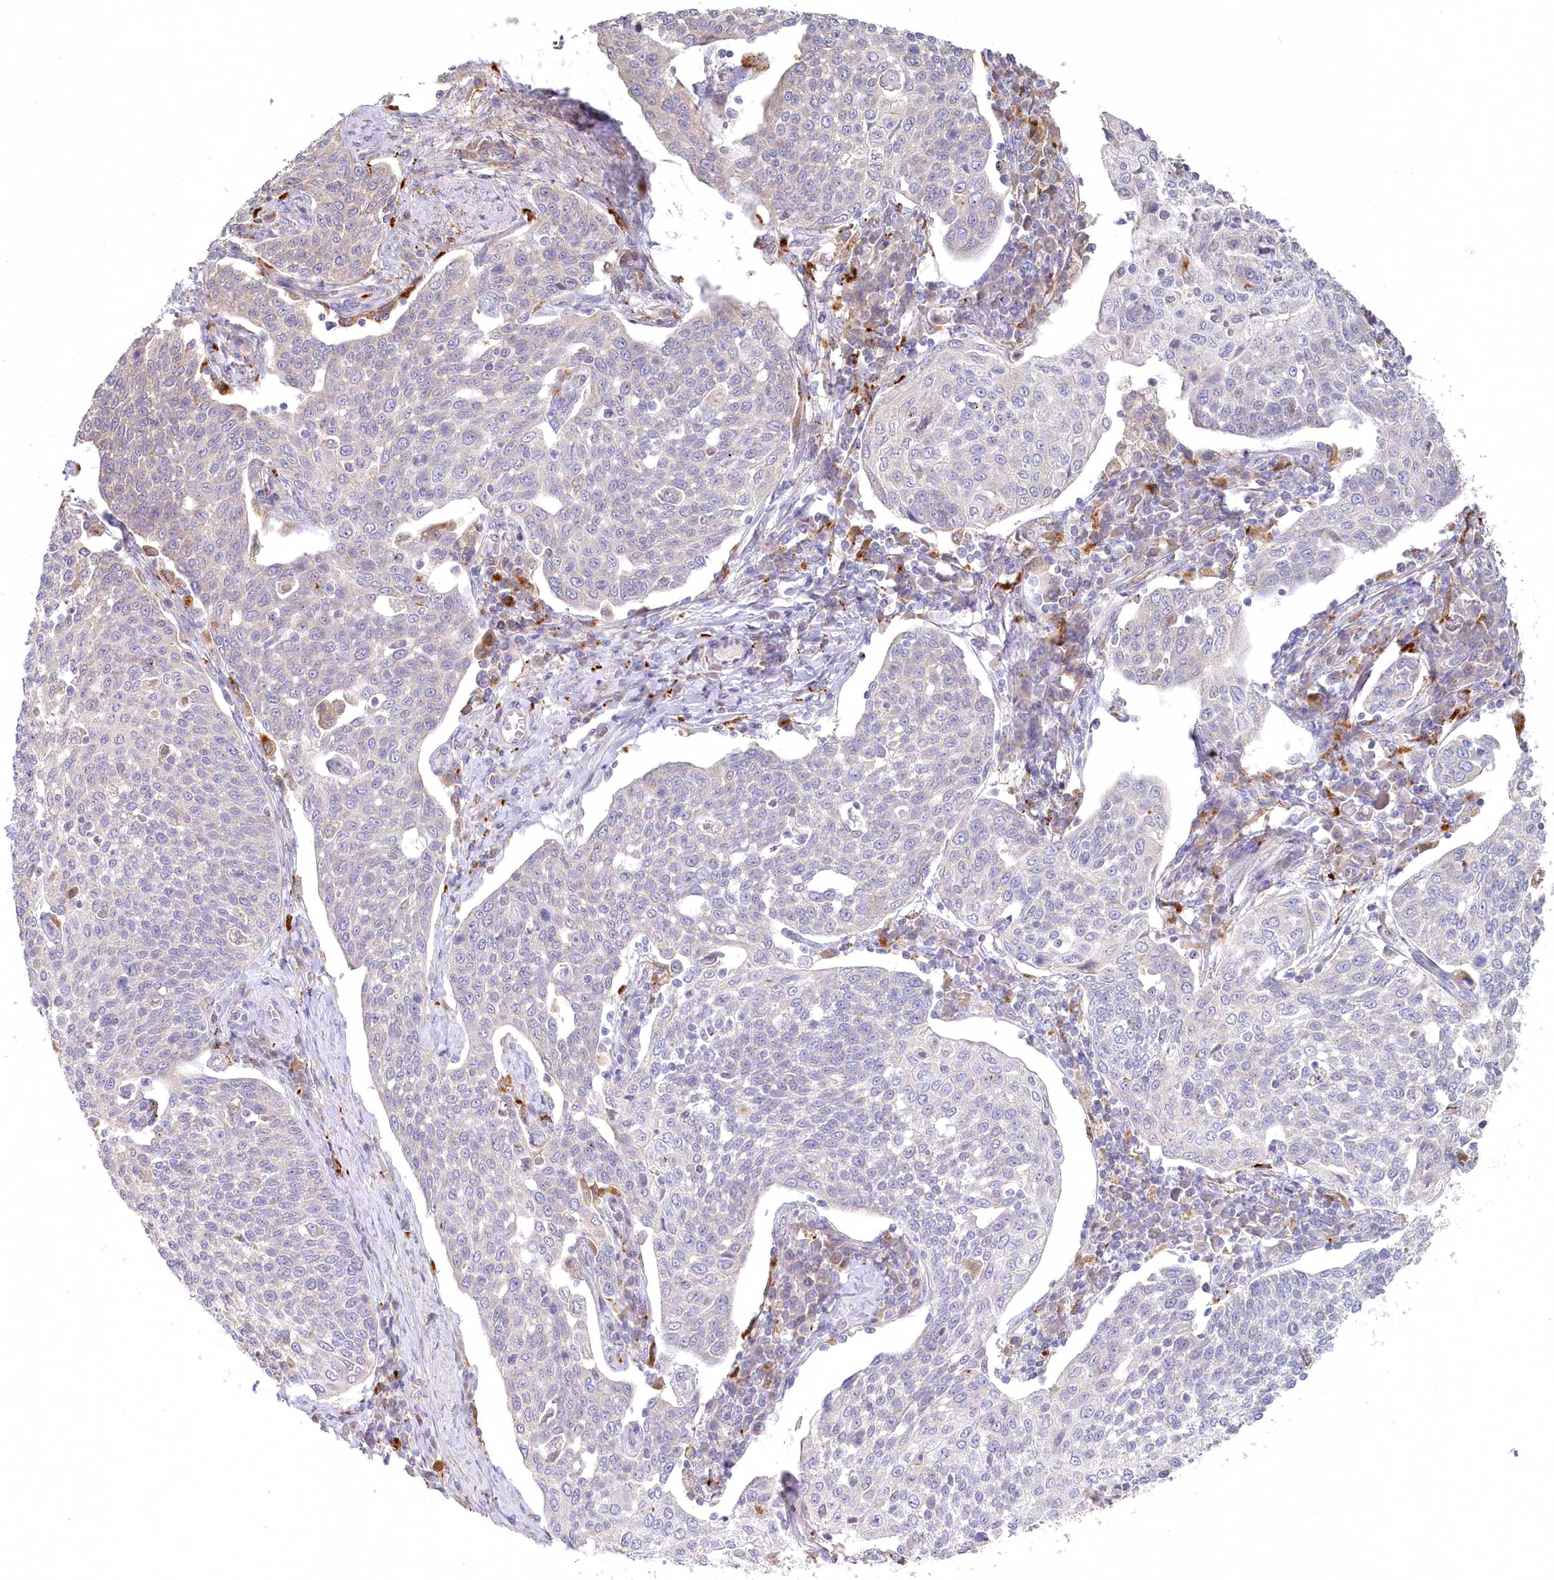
{"staining": {"intensity": "negative", "quantity": "none", "location": "none"}, "tissue": "cervical cancer", "cell_type": "Tumor cells", "image_type": "cancer", "snomed": [{"axis": "morphology", "description": "Squamous cell carcinoma, NOS"}, {"axis": "topography", "description": "Cervix"}], "caption": "IHC of human cervical cancer exhibits no positivity in tumor cells.", "gene": "VSIG1", "patient": {"sex": "female", "age": 34}}